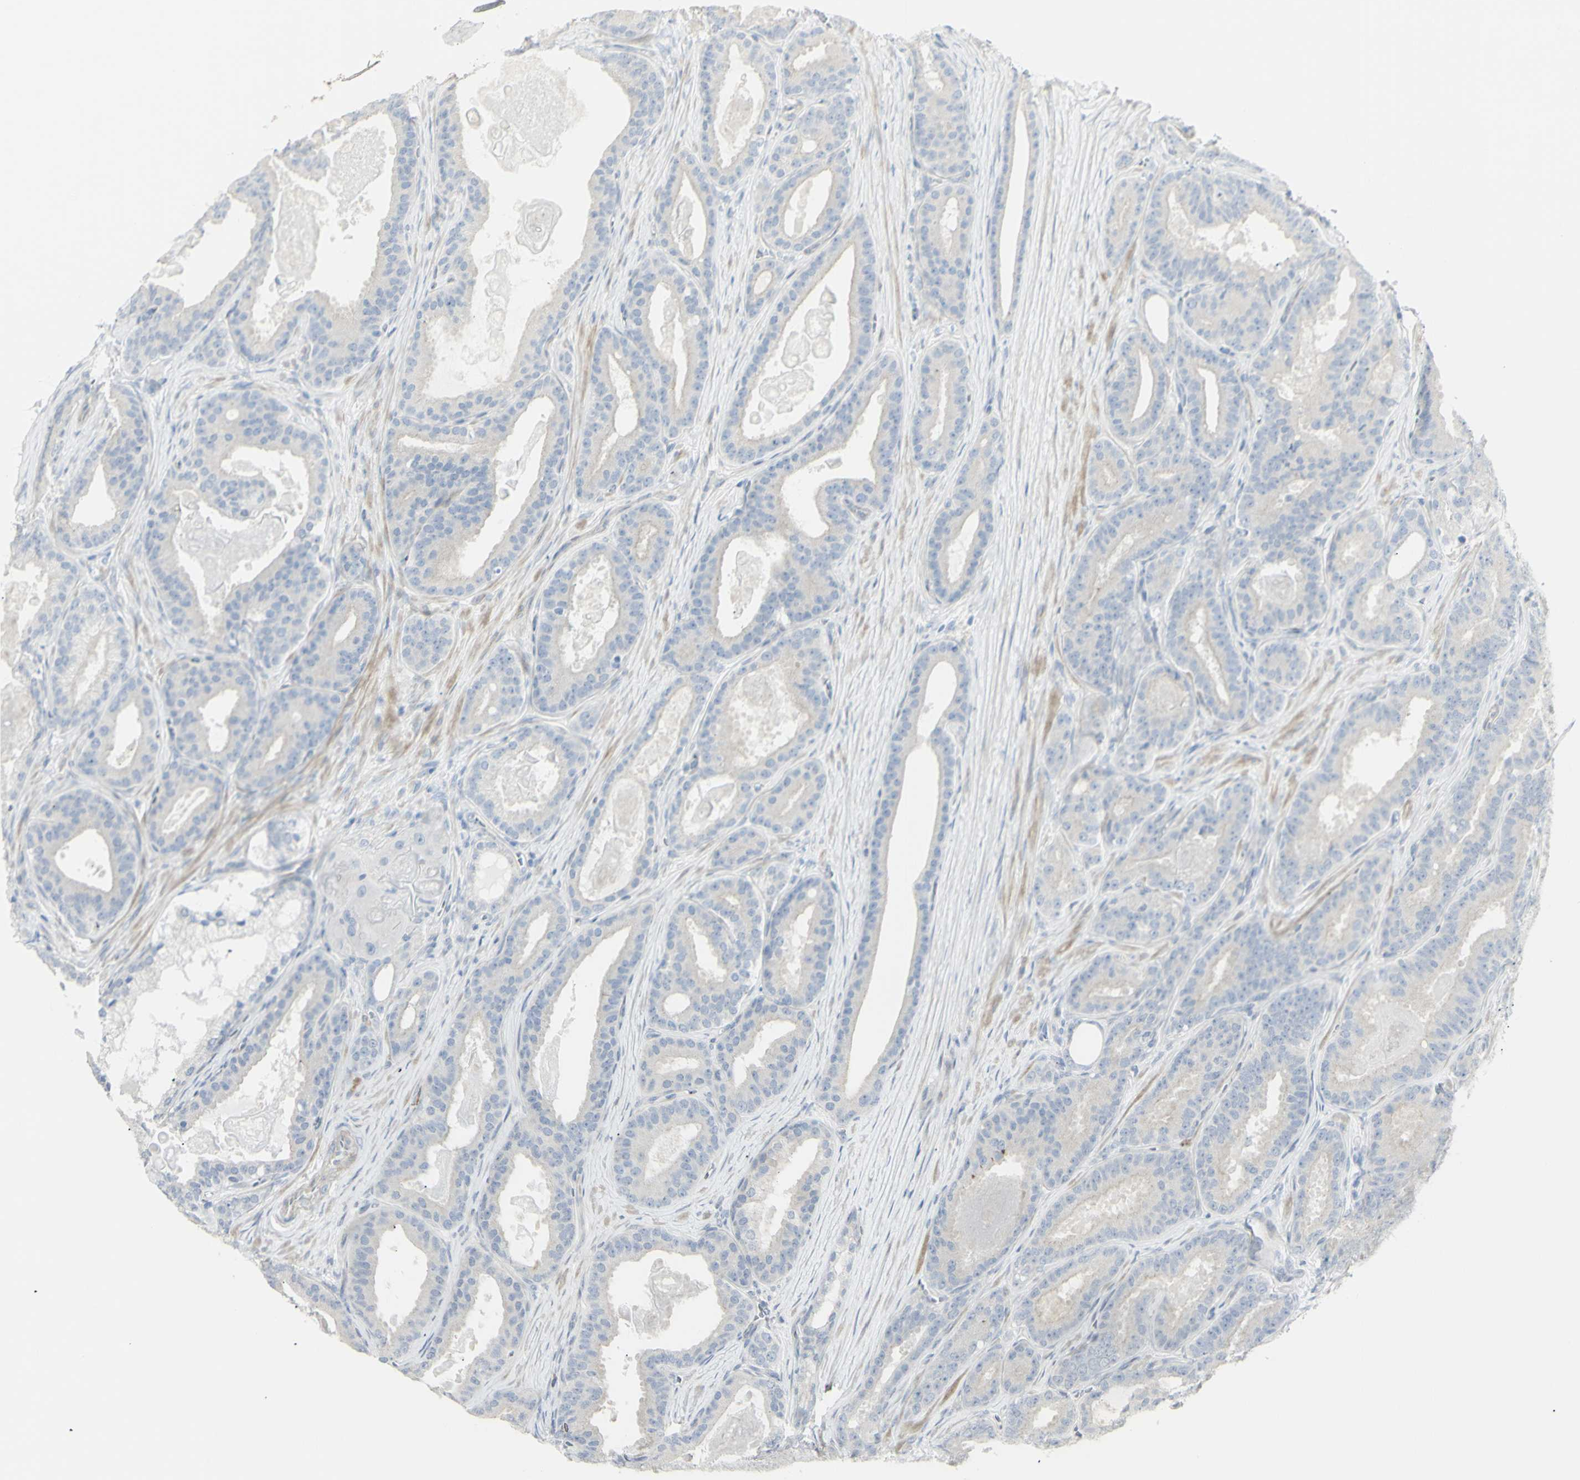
{"staining": {"intensity": "negative", "quantity": "none", "location": "none"}, "tissue": "prostate cancer", "cell_type": "Tumor cells", "image_type": "cancer", "snomed": [{"axis": "morphology", "description": "Adenocarcinoma, High grade"}, {"axis": "topography", "description": "Prostate"}], "caption": "Immunohistochemistry (IHC) image of neoplastic tissue: prostate cancer (adenocarcinoma (high-grade)) stained with DAB (3,3'-diaminobenzidine) exhibits no significant protein expression in tumor cells.", "gene": "NDST4", "patient": {"sex": "male", "age": 60}}